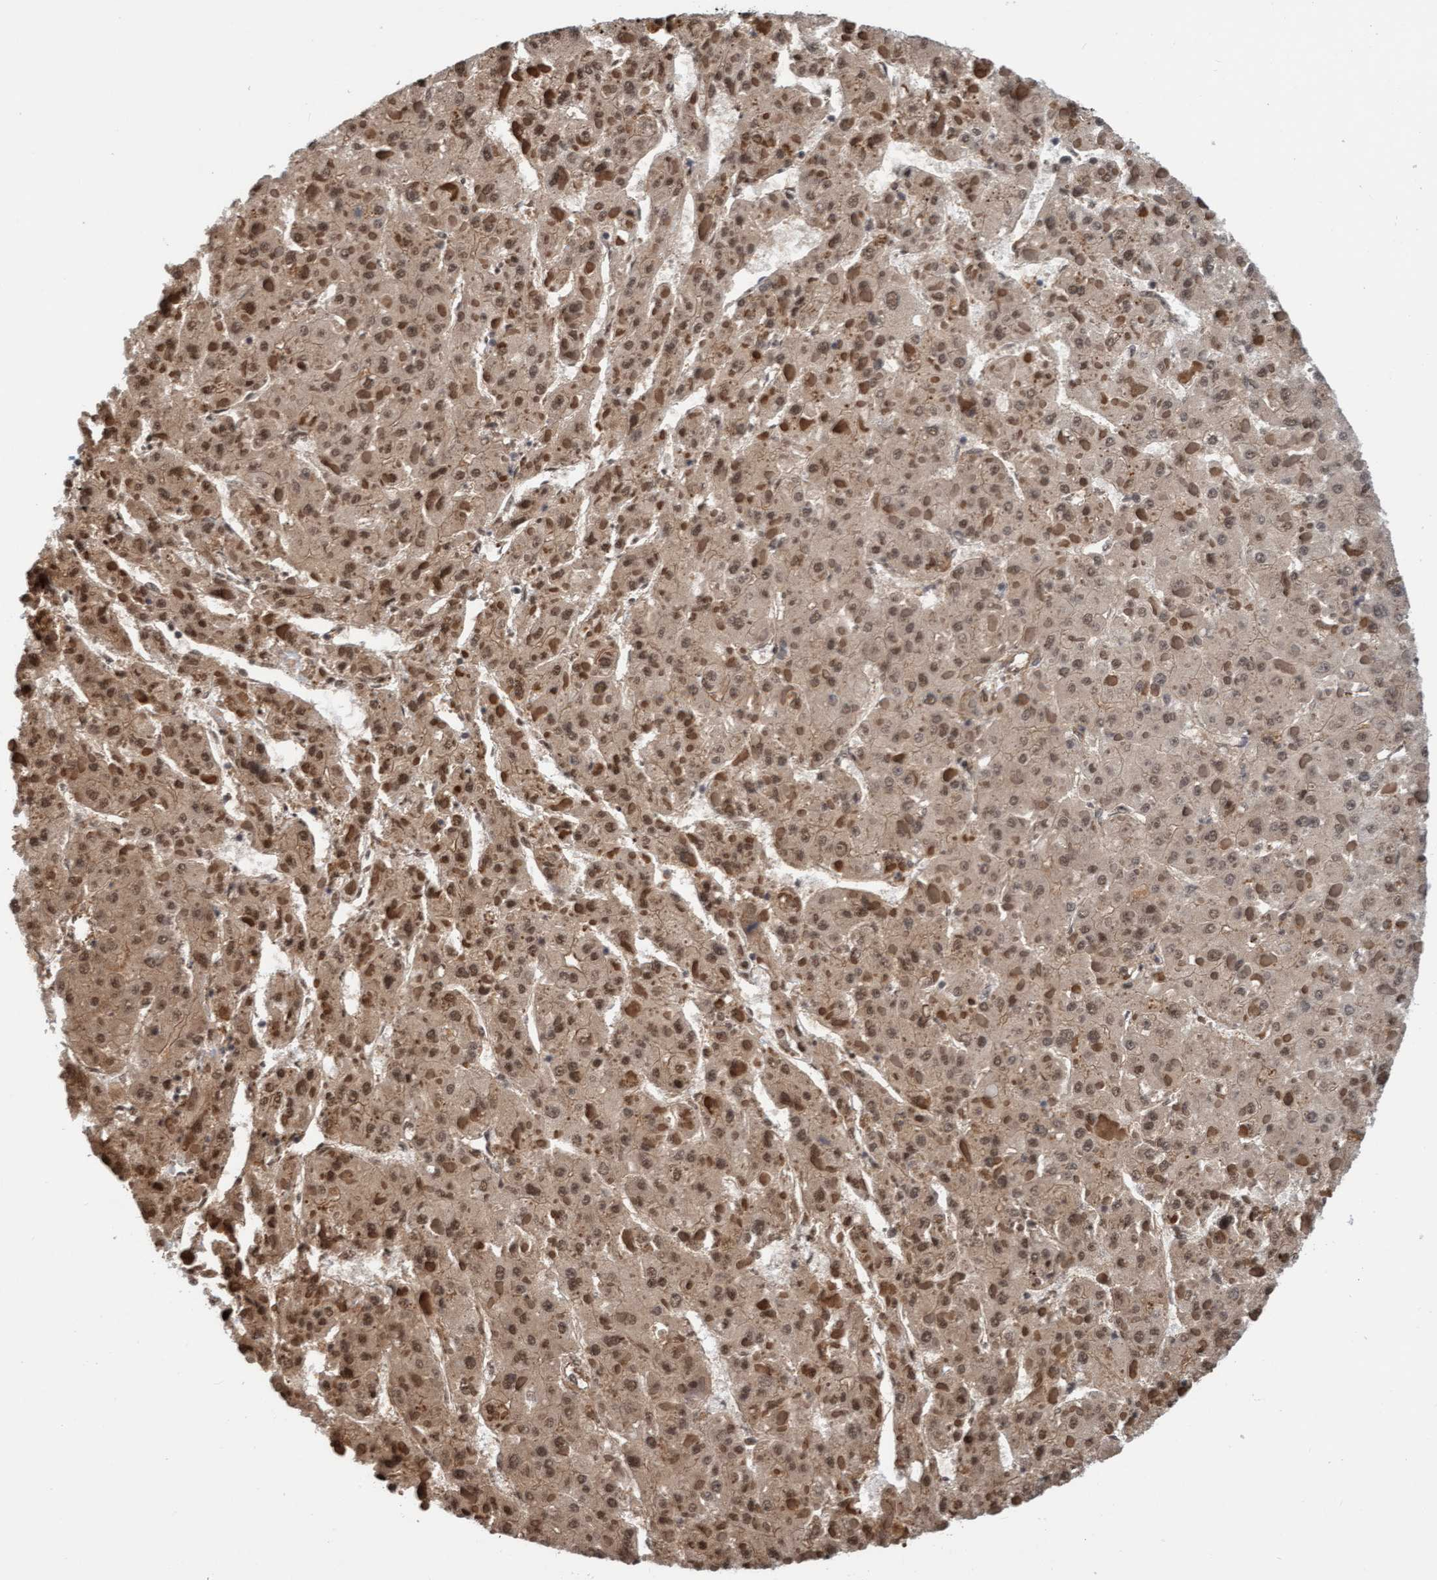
{"staining": {"intensity": "moderate", "quantity": ">75%", "location": "cytoplasmic/membranous,nuclear"}, "tissue": "liver cancer", "cell_type": "Tumor cells", "image_type": "cancer", "snomed": [{"axis": "morphology", "description": "Carcinoma, Hepatocellular, NOS"}, {"axis": "topography", "description": "Liver"}], "caption": "Immunohistochemical staining of liver cancer (hepatocellular carcinoma) demonstrates moderate cytoplasmic/membranous and nuclear protein staining in approximately >75% of tumor cells.", "gene": "STXBP4", "patient": {"sex": "female", "age": 73}}